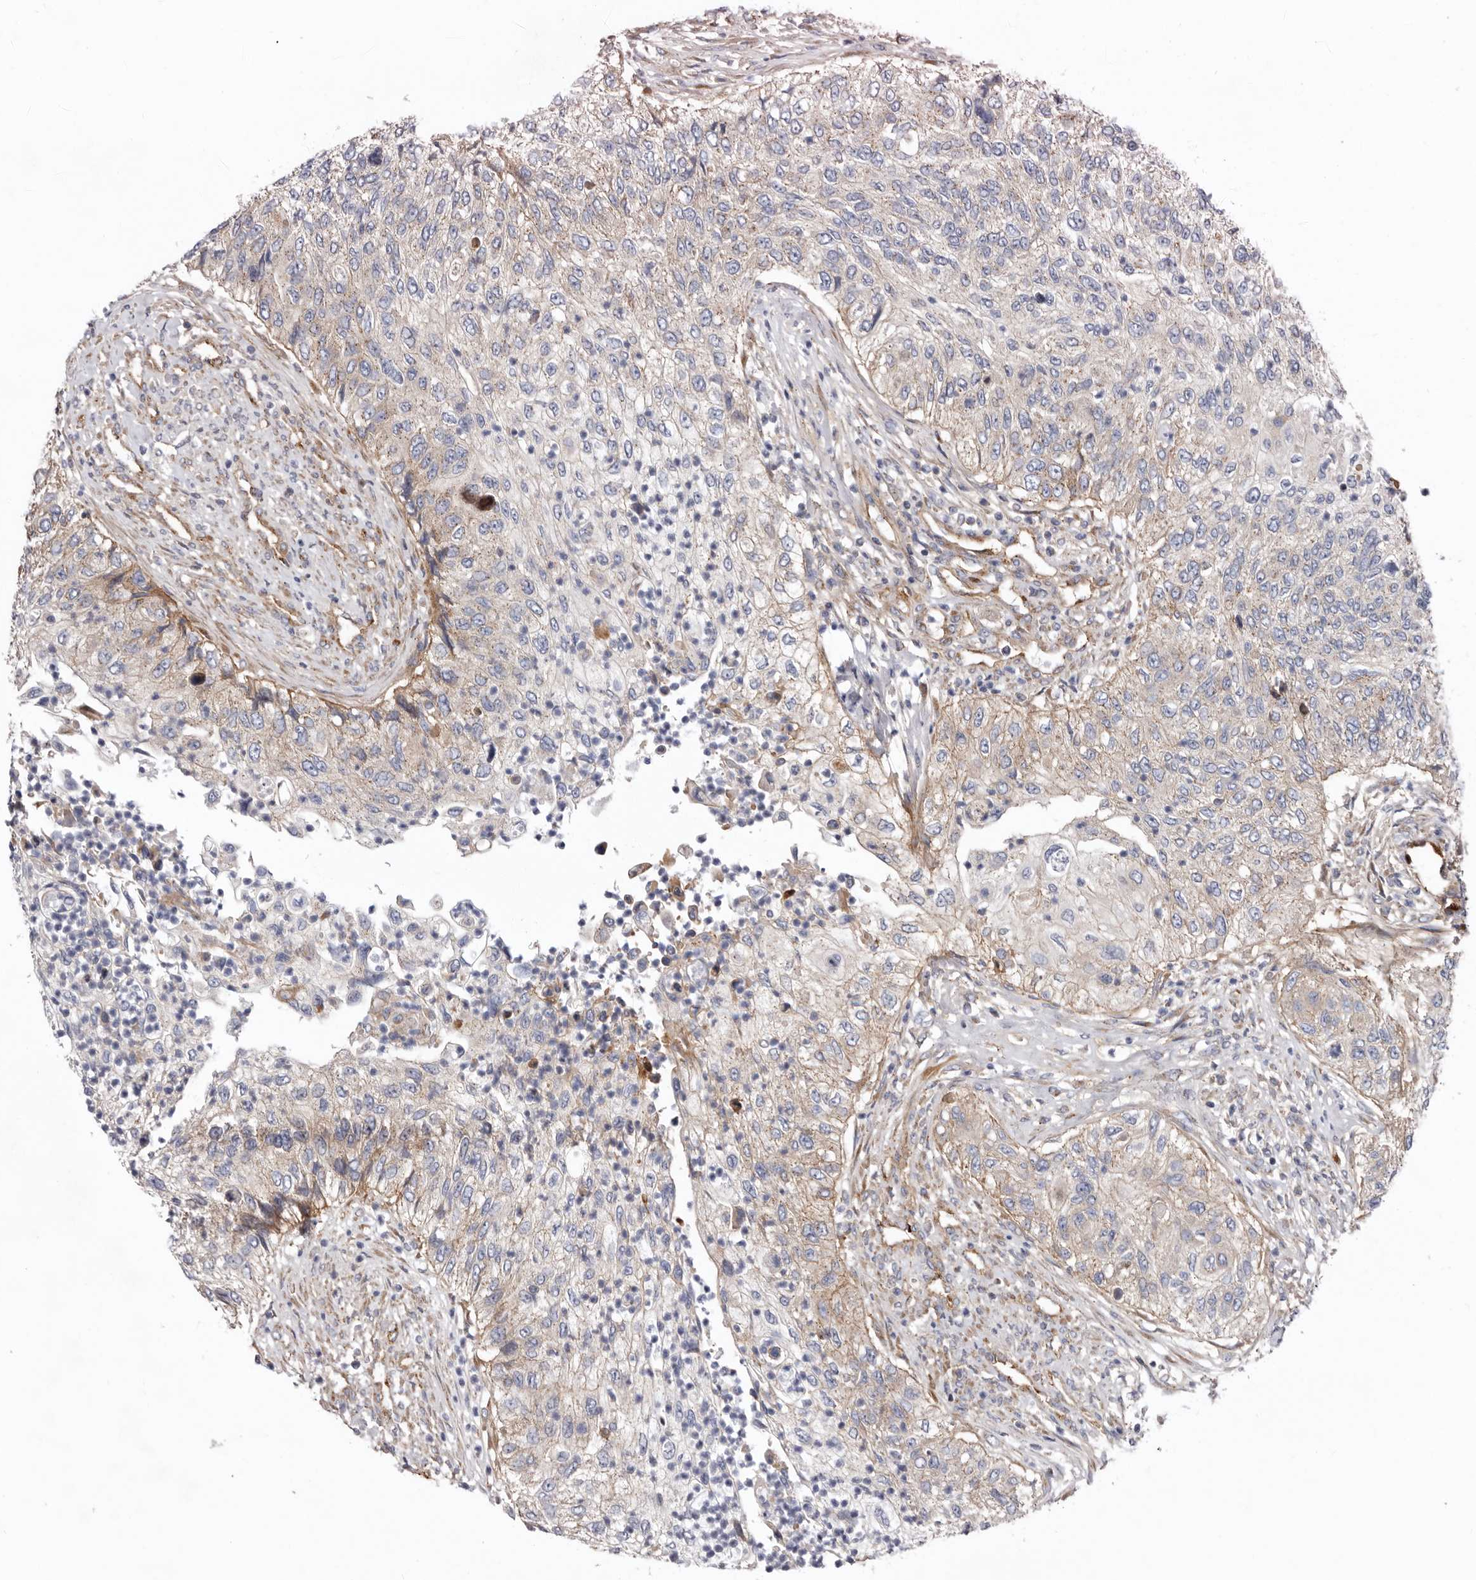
{"staining": {"intensity": "weak", "quantity": "25%-75%", "location": "cytoplasmic/membranous"}, "tissue": "urothelial cancer", "cell_type": "Tumor cells", "image_type": "cancer", "snomed": [{"axis": "morphology", "description": "Urothelial carcinoma, High grade"}, {"axis": "topography", "description": "Urinary bladder"}], "caption": "This photomicrograph exhibits IHC staining of high-grade urothelial carcinoma, with low weak cytoplasmic/membranous staining in approximately 25%-75% of tumor cells.", "gene": "LUZP1", "patient": {"sex": "female", "age": 60}}